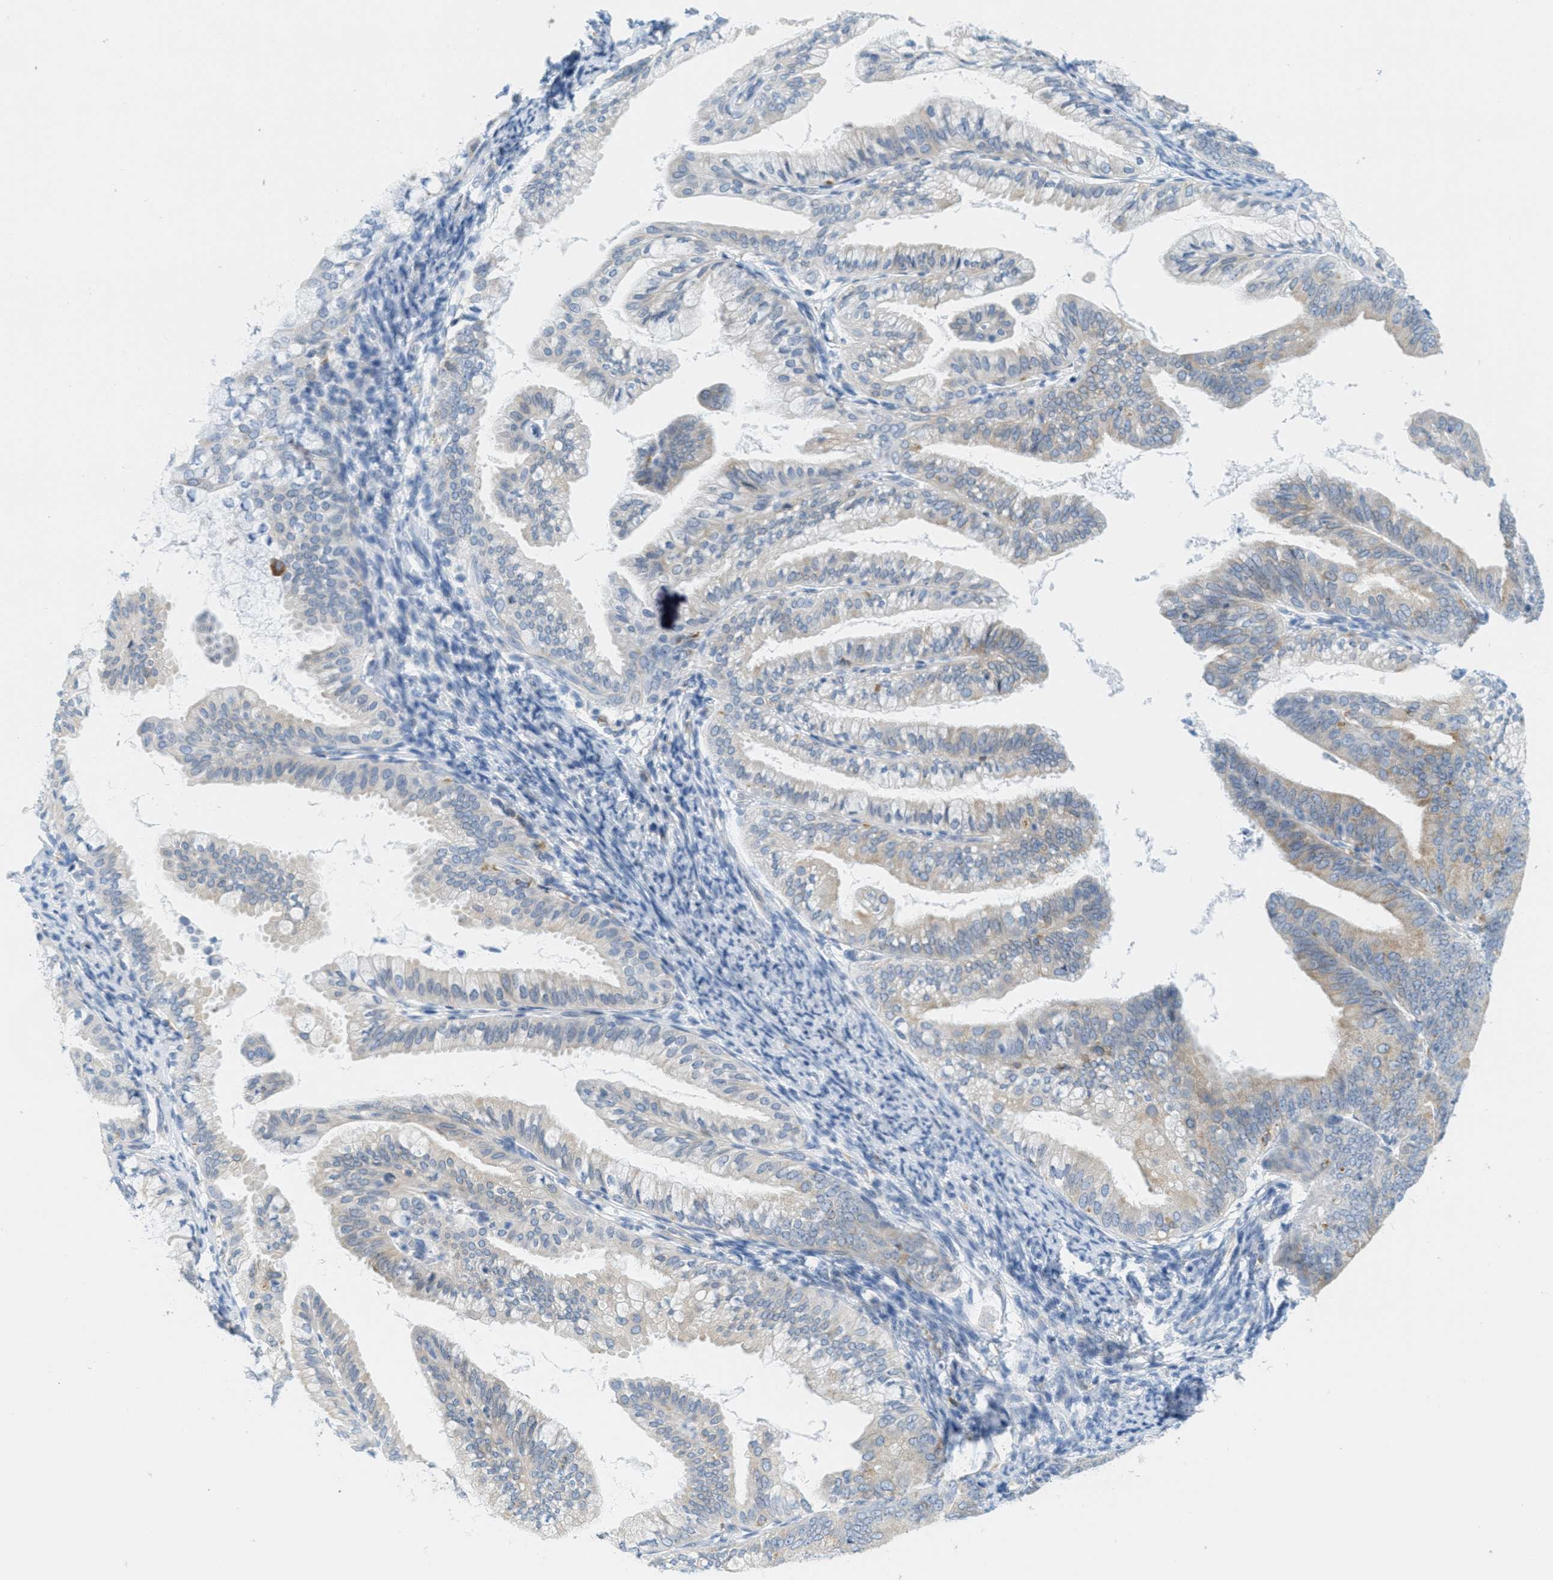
{"staining": {"intensity": "weak", "quantity": "25%-75%", "location": "cytoplasmic/membranous"}, "tissue": "endometrial cancer", "cell_type": "Tumor cells", "image_type": "cancer", "snomed": [{"axis": "morphology", "description": "Adenocarcinoma, NOS"}, {"axis": "topography", "description": "Endometrium"}], "caption": "Immunohistochemistry (IHC) of adenocarcinoma (endometrial) reveals low levels of weak cytoplasmic/membranous positivity in approximately 25%-75% of tumor cells.", "gene": "TEX264", "patient": {"sex": "female", "age": 63}}